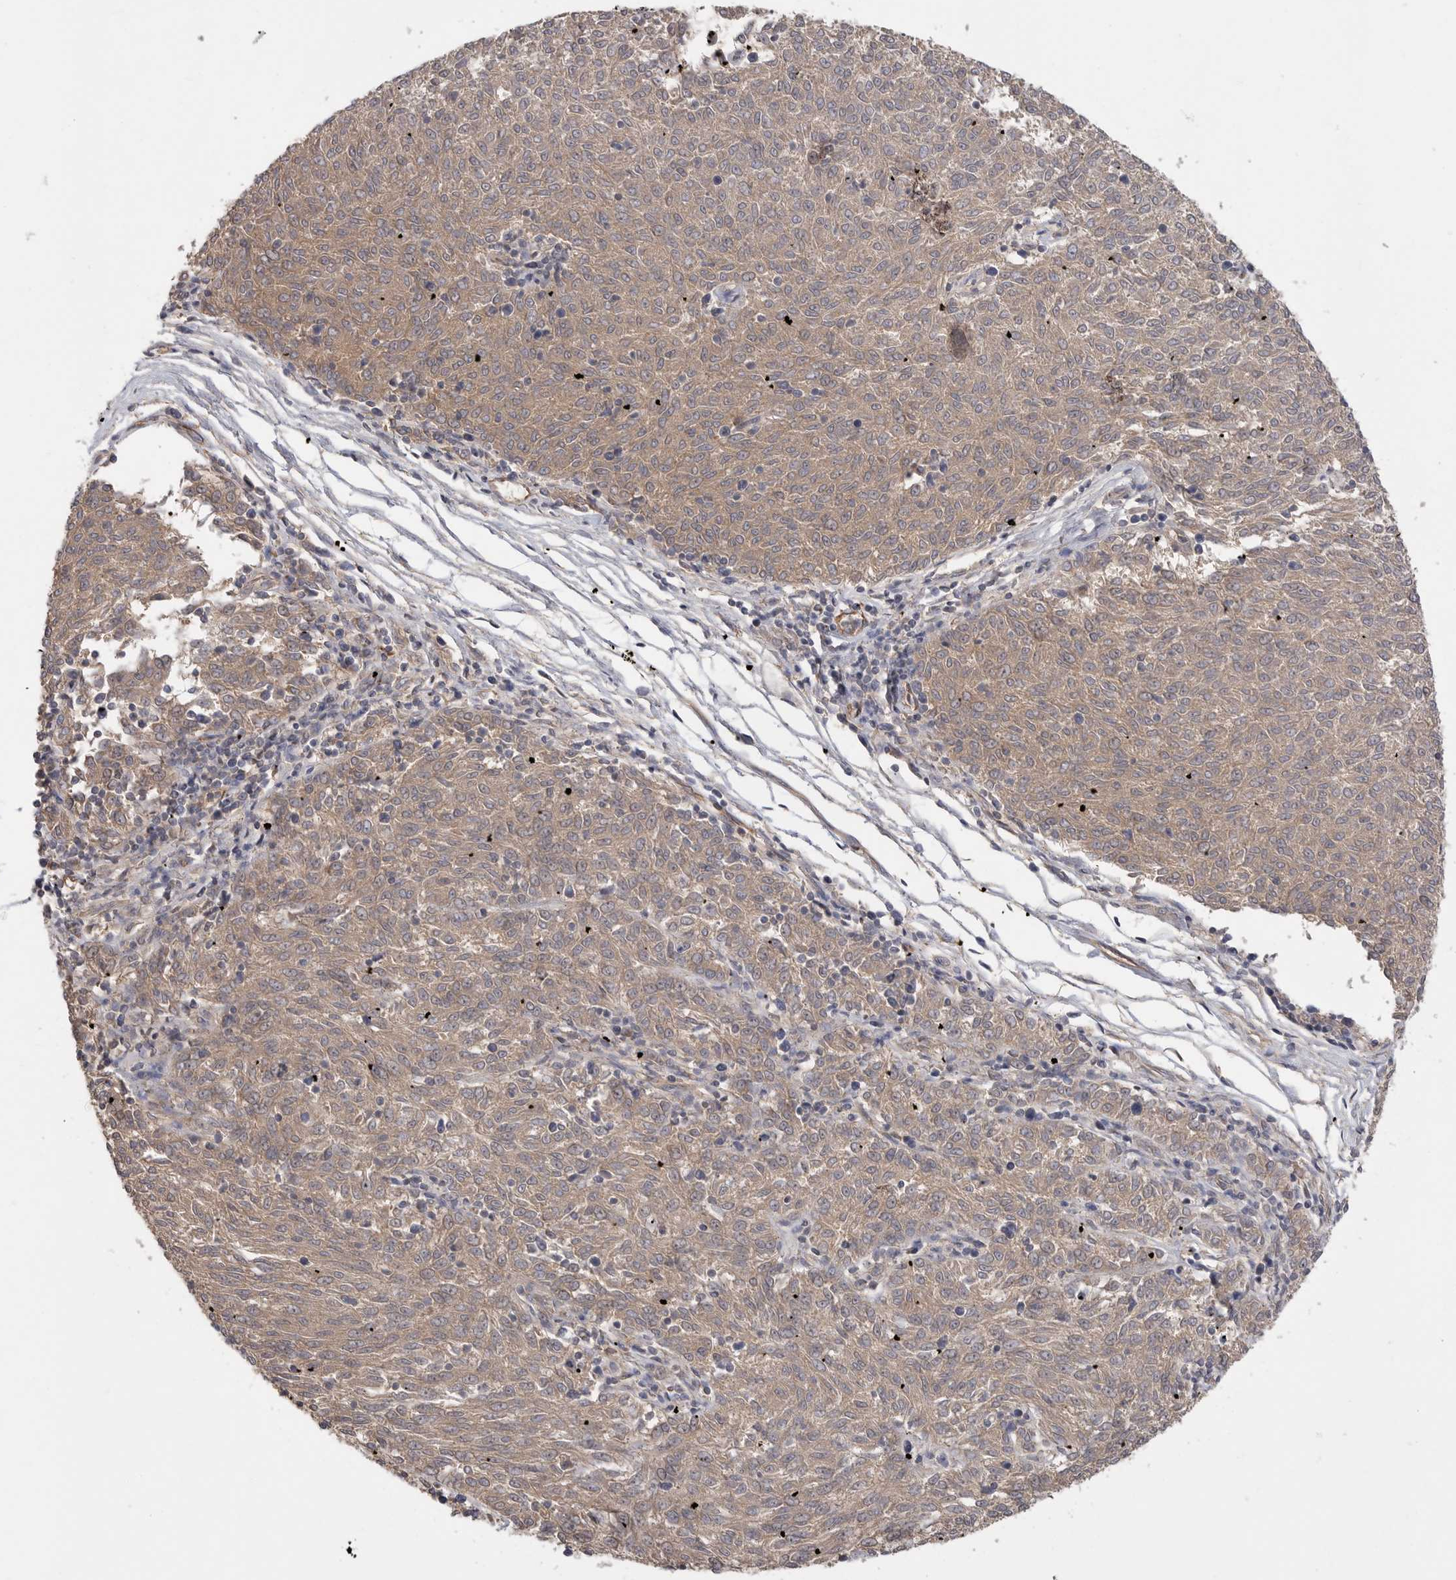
{"staining": {"intensity": "weak", "quantity": ">75%", "location": "cytoplasmic/membranous"}, "tissue": "melanoma", "cell_type": "Tumor cells", "image_type": "cancer", "snomed": [{"axis": "morphology", "description": "Malignant melanoma, NOS"}, {"axis": "topography", "description": "Skin"}], "caption": "Melanoma stained with a protein marker demonstrates weak staining in tumor cells.", "gene": "ZNF232", "patient": {"sex": "female", "age": 72}}